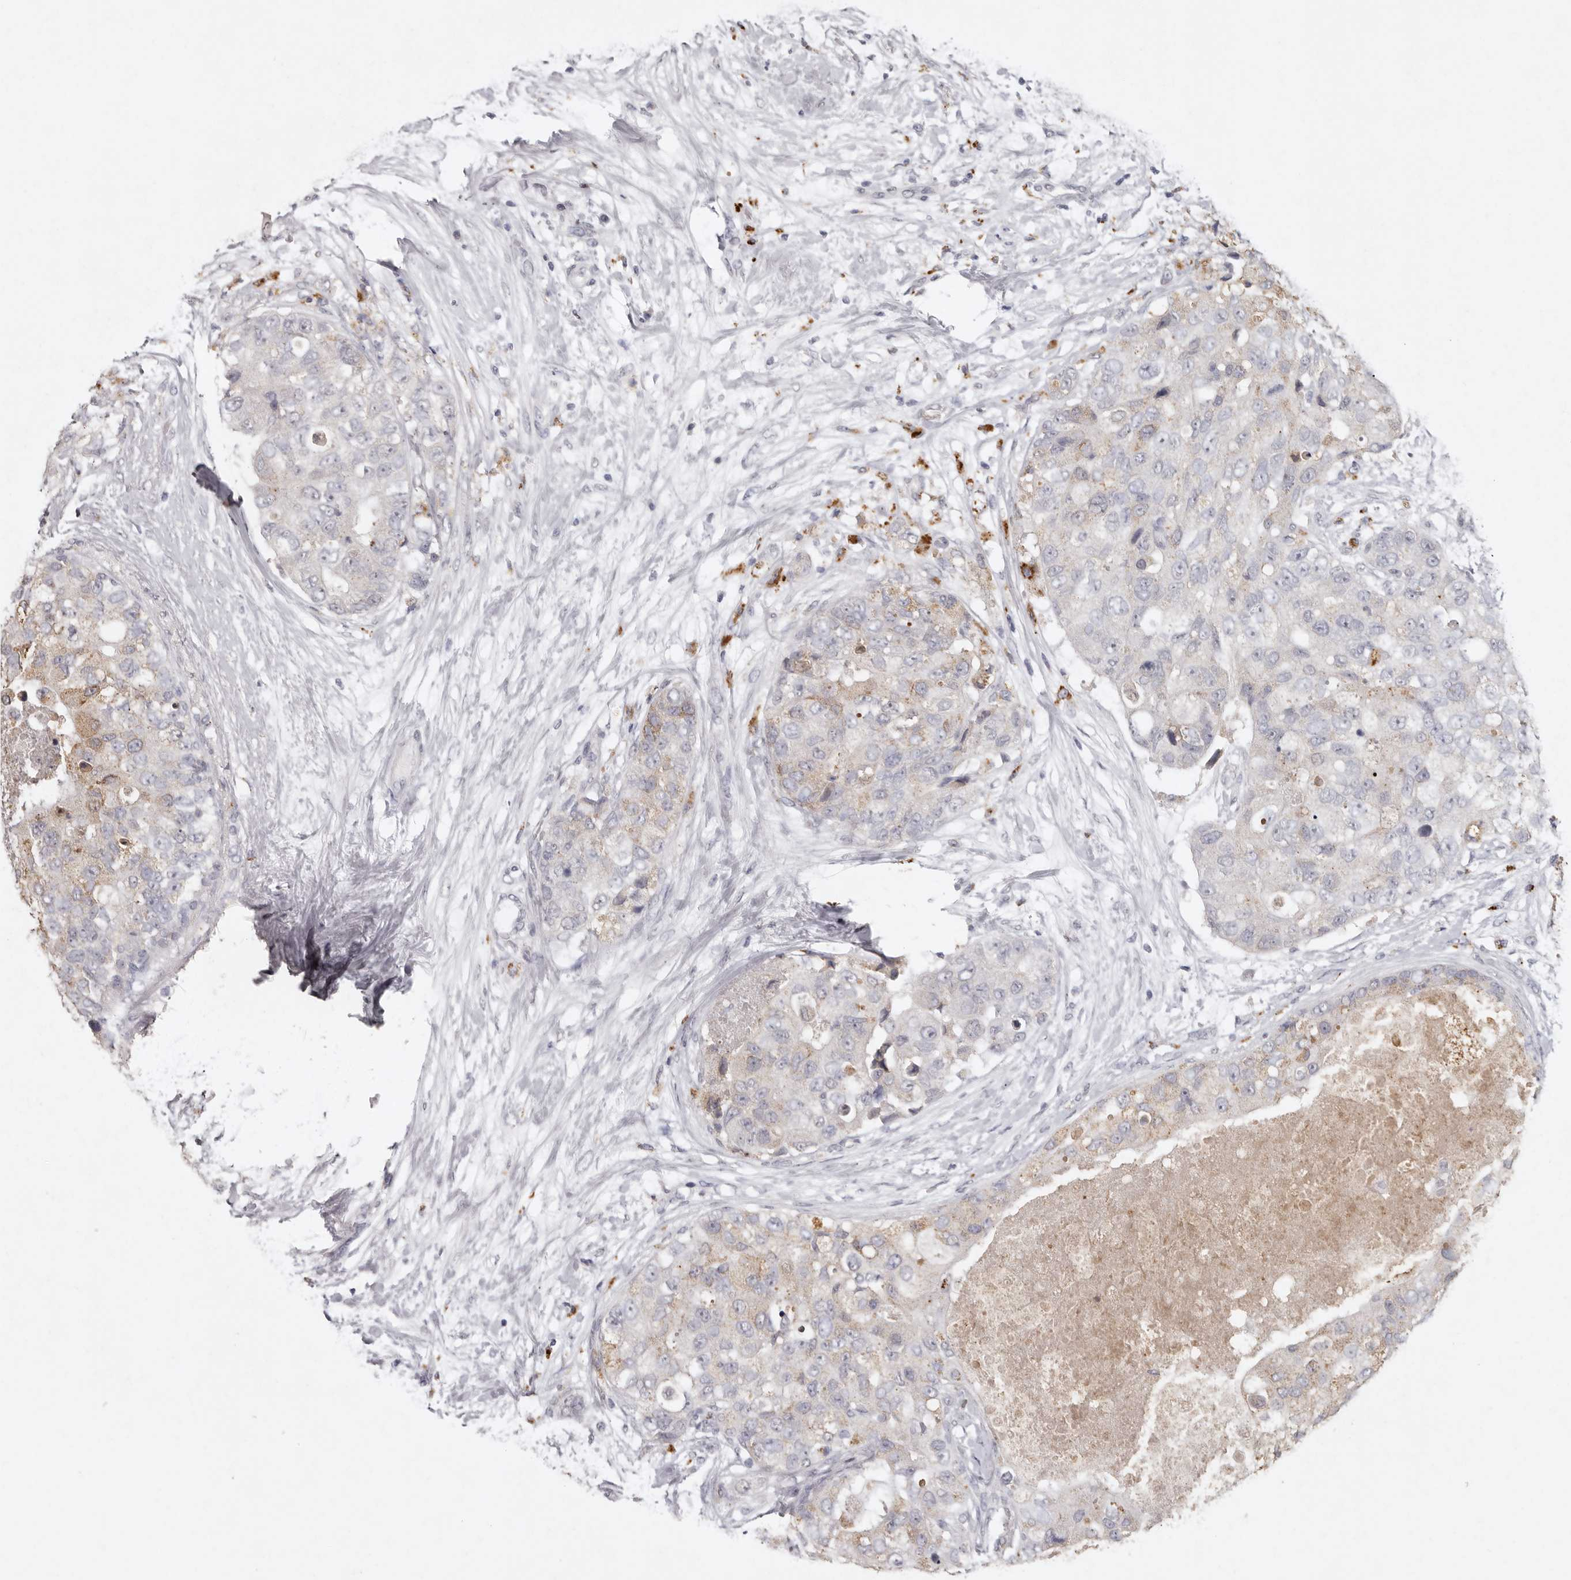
{"staining": {"intensity": "weak", "quantity": "<25%", "location": "cytoplasmic/membranous"}, "tissue": "breast cancer", "cell_type": "Tumor cells", "image_type": "cancer", "snomed": [{"axis": "morphology", "description": "Duct carcinoma"}, {"axis": "topography", "description": "Breast"}], "caption": "High power microscopy micrograph of an immunohistochemistry image of breast infiltrating ductal carcinoma, revealing no significant staining in tumor cells.", "gene": "FAM185A", "patient": {"sex": "female", "age": 62}}